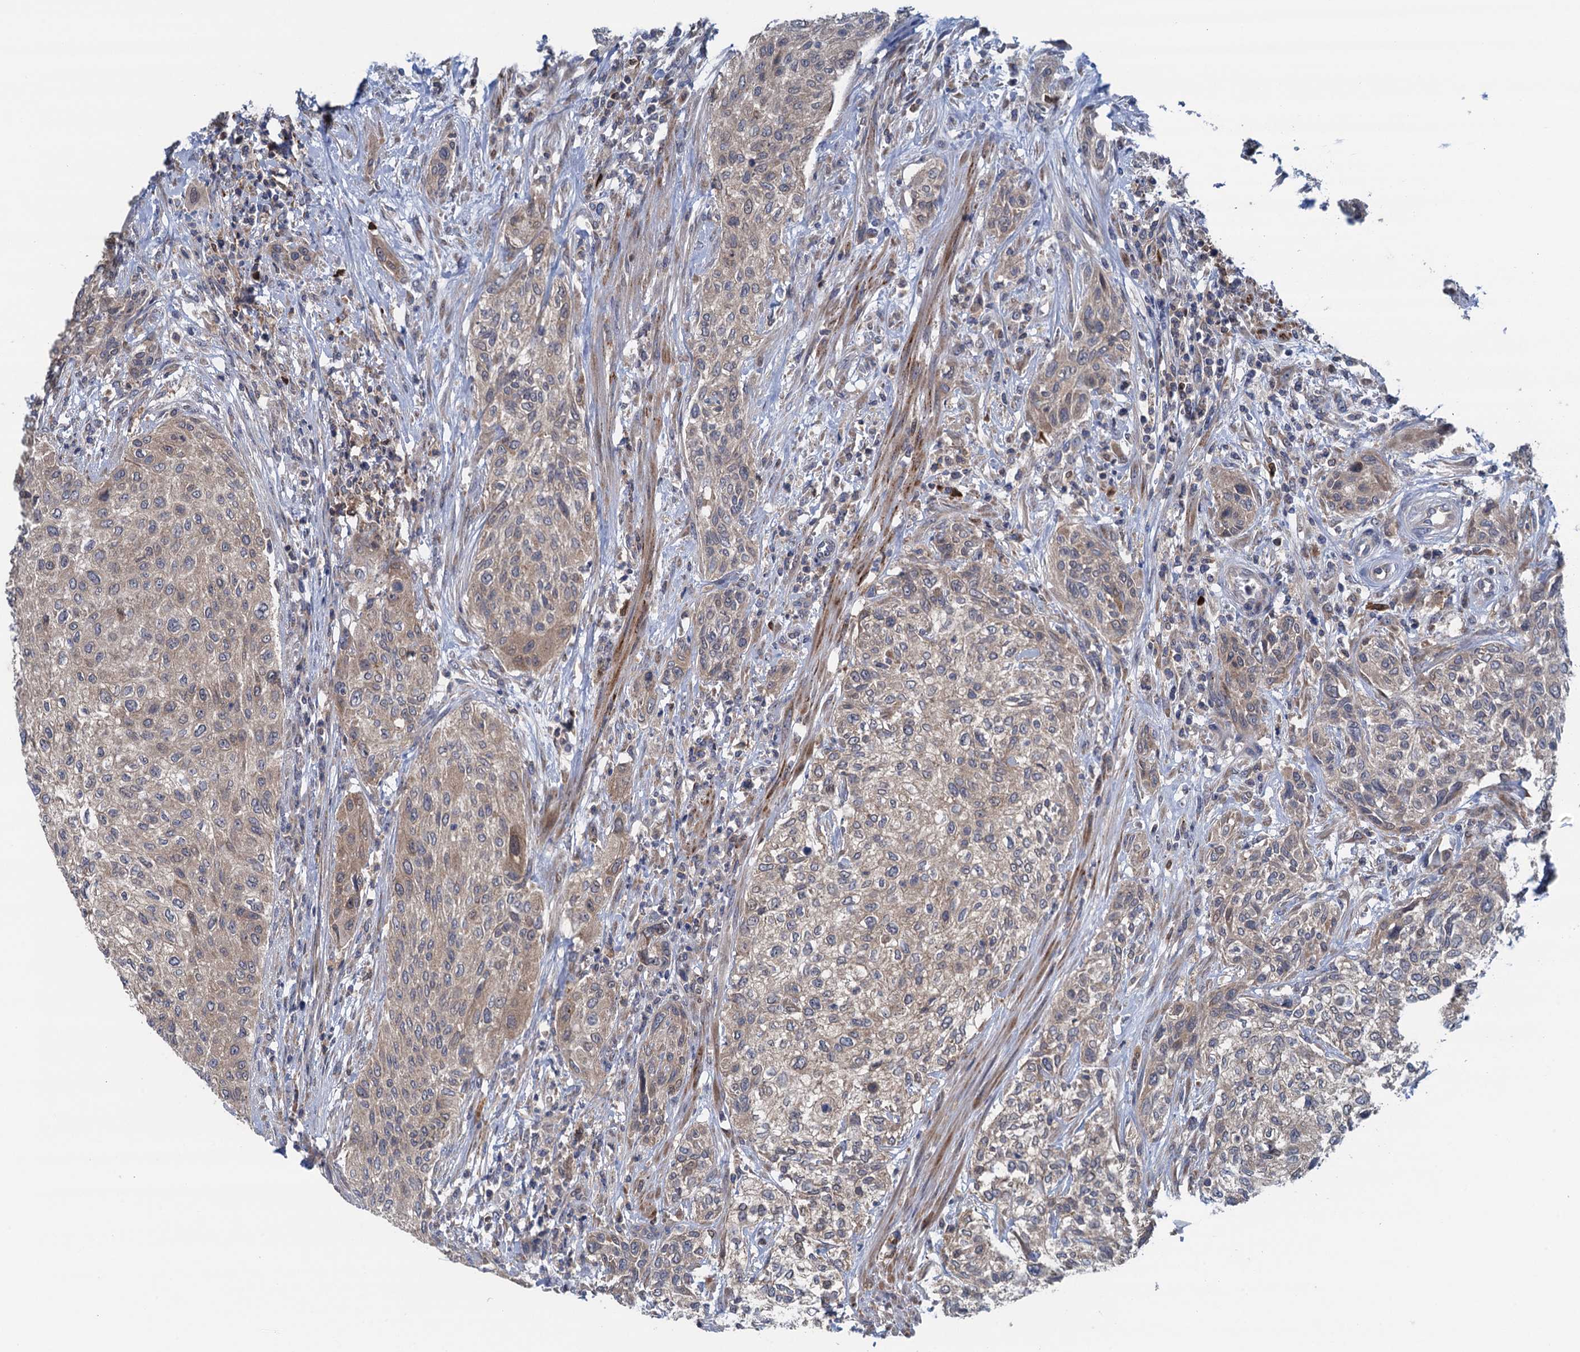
{"staining": {"intensity": "weak", "quantity": "25%-75%", "location": "cytoplasmic/membranous"}, "tissue": "urothelial cancer", "cell_type": "Tumor cells", "image_type": "cancer", "snomed": [{"axis": "morphology", "description": "Normal tissue, NOS"}, {"axis": "morphology", "description": "Urothelial carcinoma, NOS"}, {"axis": "topography", "description": "Urinary bladder"}, {"axis": "topography", "description": "Peripheral nerve tissue"}], "caption": "This is an image of IHC staining of transitional cell carcinoma, which shows weak staining in the cytoplasmic/membranous of tumor cells.", "gene": "CNTN5", "patient": {"sex": "male", "age": 35}}